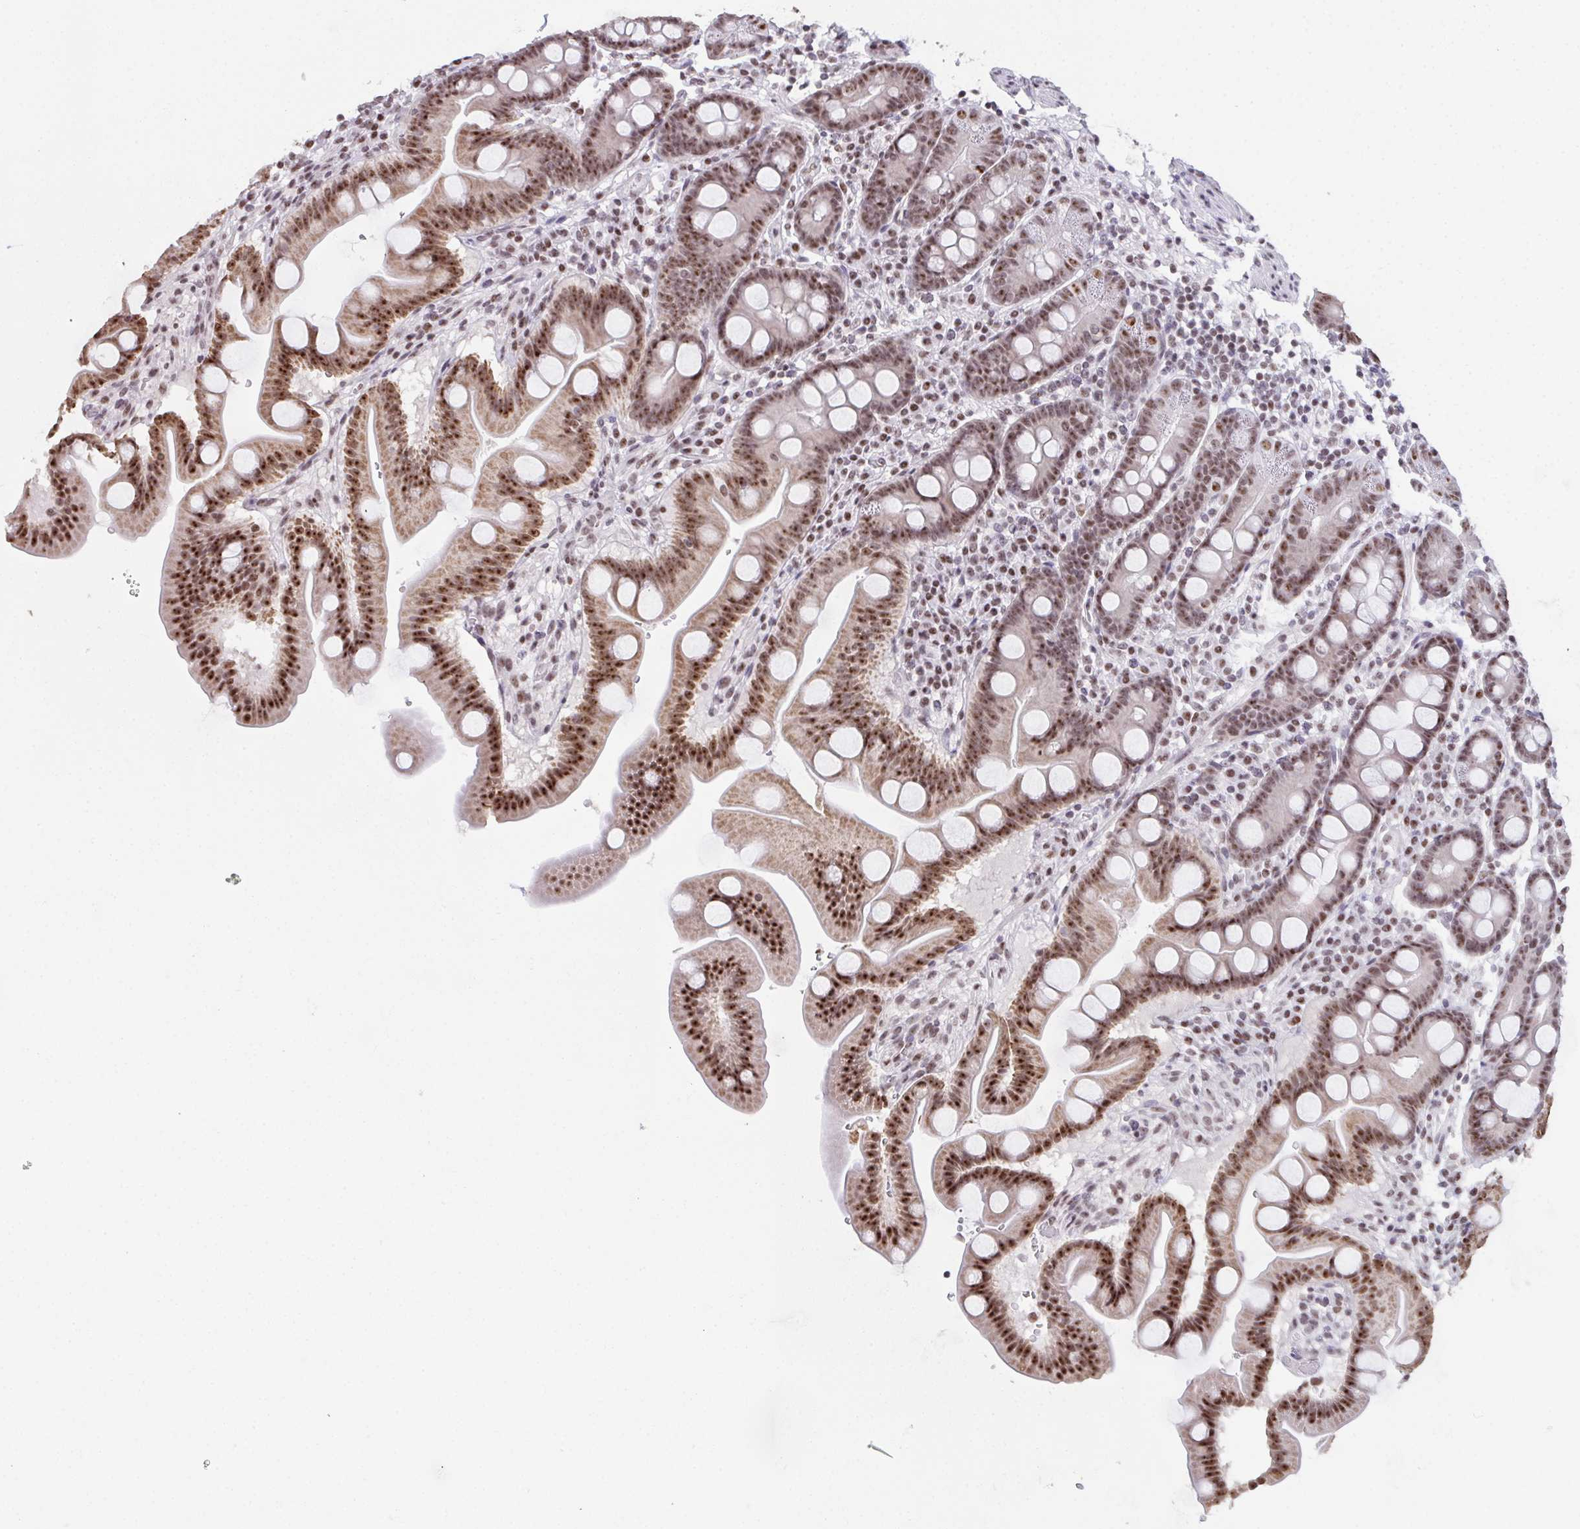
{"staining": {"intensity": "strong", "quantity": "25%-75%", "location": "nuclear"}, "tissue": "duodenum", "cell_type": "Glandular cells", "image_type": "normal", "snomed": [{"axis": "morphology", "description": "Normal tissue, NOS"}, {"axis": "topography", "description": "Duodenum"}], "caption": "An image of duodenum stained for a protein shows strong nuclear brown staining in glandular cells. (brown staining indicates protein expression, while blue staining denotes nuclei).", "gene": "ZNF800", "patient": {"sex": "male", "age": 59}}